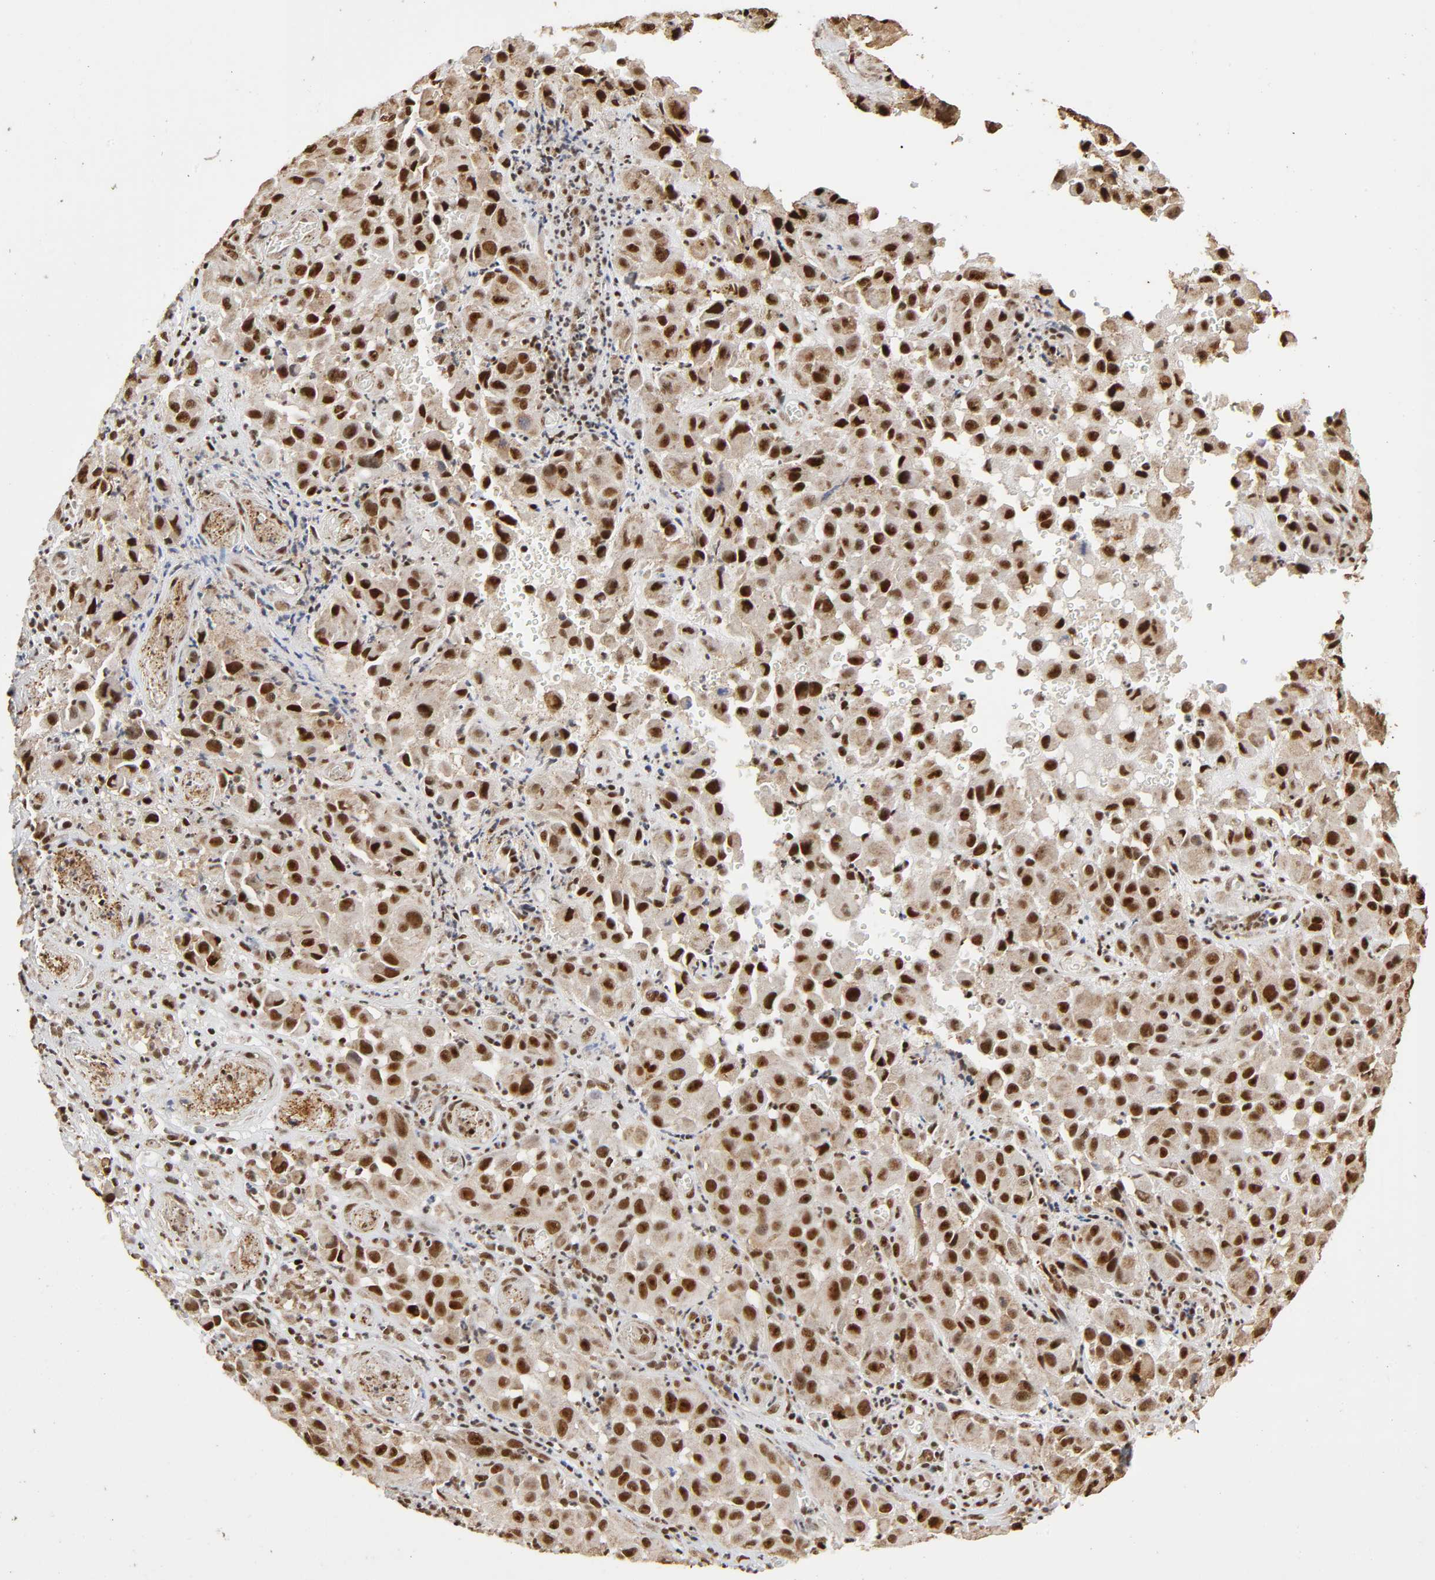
{"staining": {"intensity": "strong", "quantity": ">75%", "location": "cytoplasmic/membranous,nuclear"}, "tissue": "melanoma", "cell_type": "Tumor cells", "image_type": "cancer", "snomed": [{"axis": "morphology", "description": "Malignant melanoma, NOS"}, {"axis": "topography", "description": "Skin"}], "caption": "Melanoma tissue displays strong cytoplasmic/membranous and nuclear staining in about >75% of tumor cells", "gene": "RNF122", "patient": {"sex": "female", "age": 21}}